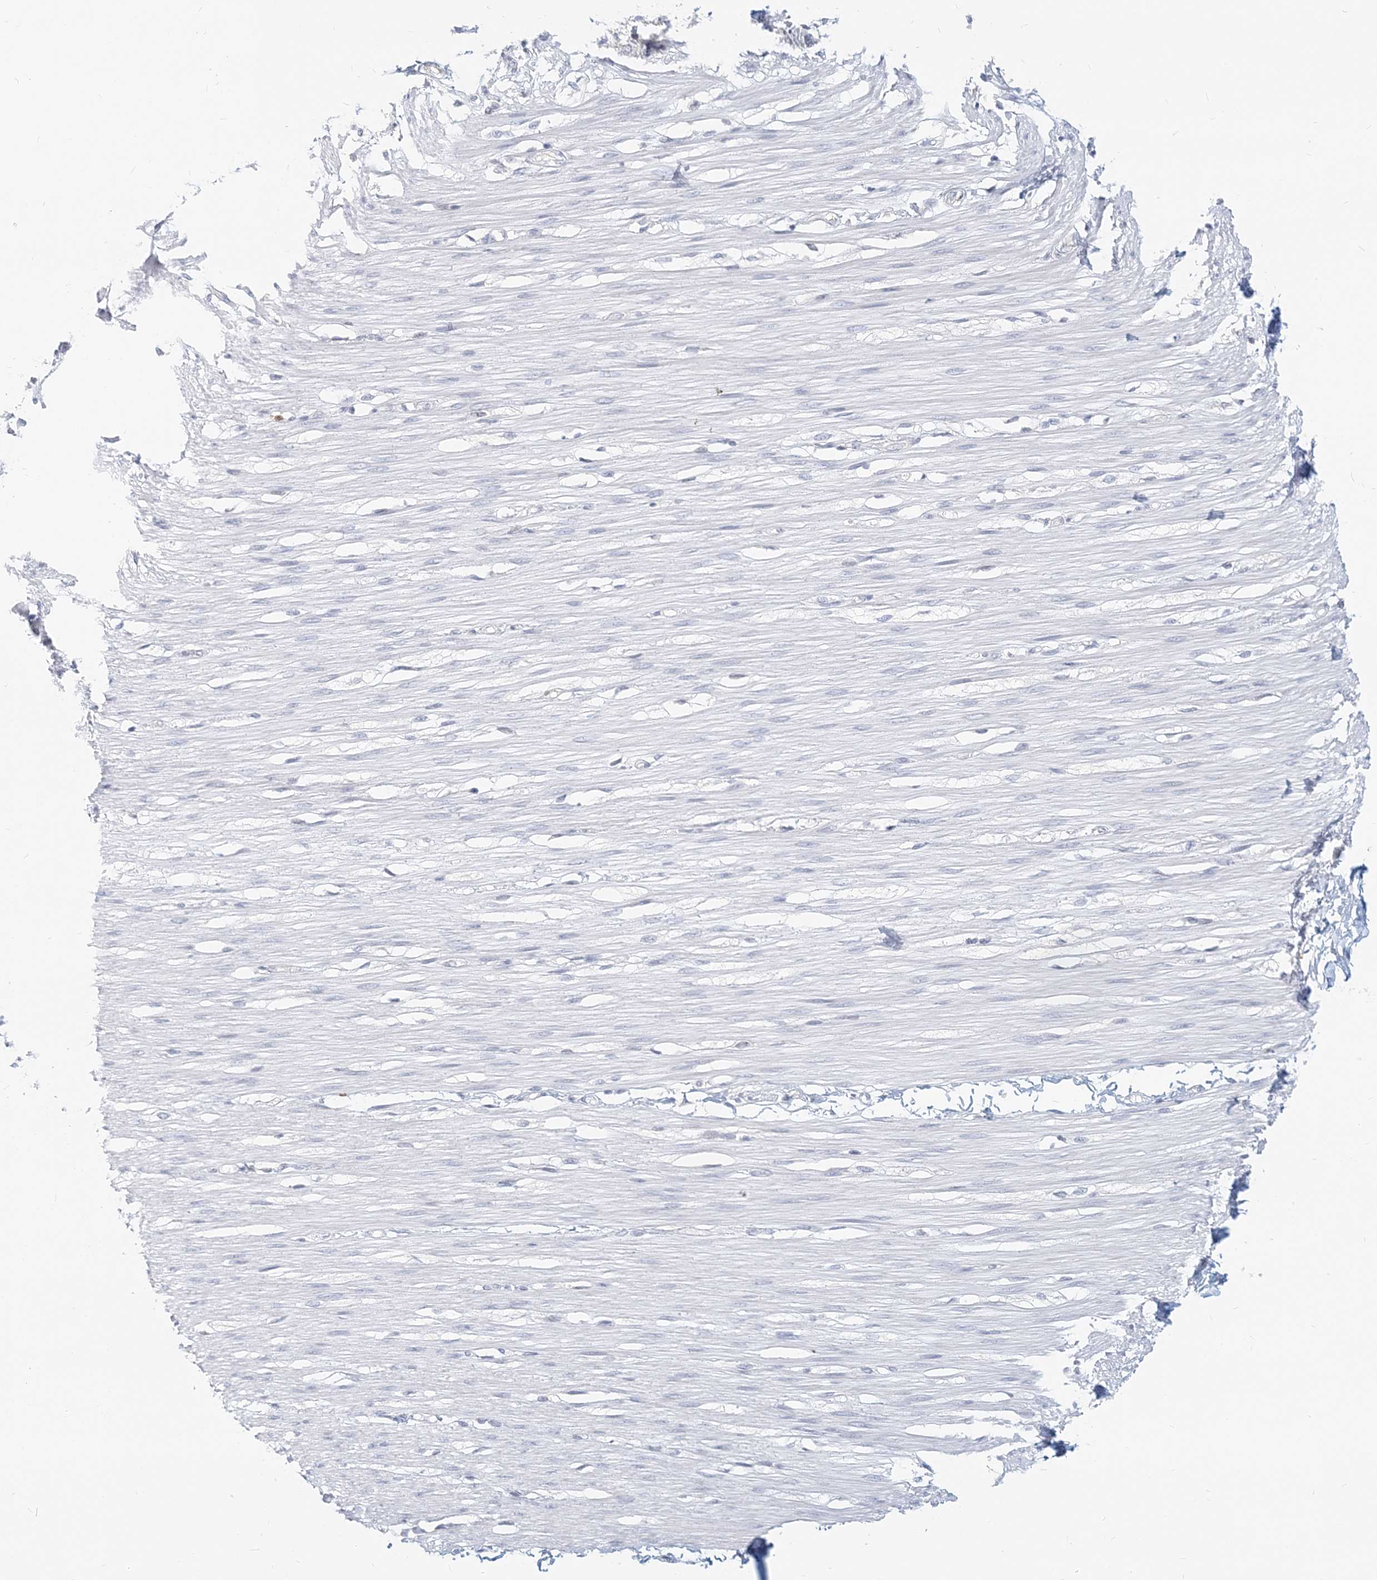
{"staining": {"intensity": "negative", "quantity": "none", "location": "none"}, "tissue": "smooth muscle", "cell_type": "Smooth muscle cells", "image_type": "normal", "snomed": [{"axis": "morphology", "description": "Normal tissue, NOS"}, {"axis": "morphology", "description": "Adenocarcinoma, NOS"}, {"axis": "topography", "description": "Colon"}, {"axis": "topography", "description": "Peripheral nerve tissue"}], "caption": "Smooth muscle cells are negative for brown protein staining in benign smooth muscle. (DAB immunohistochemistry visualized using brightfield microscopy, high magnification).", "gene": "GMPPA", "patient": {"sex": "male", "age": 14}}